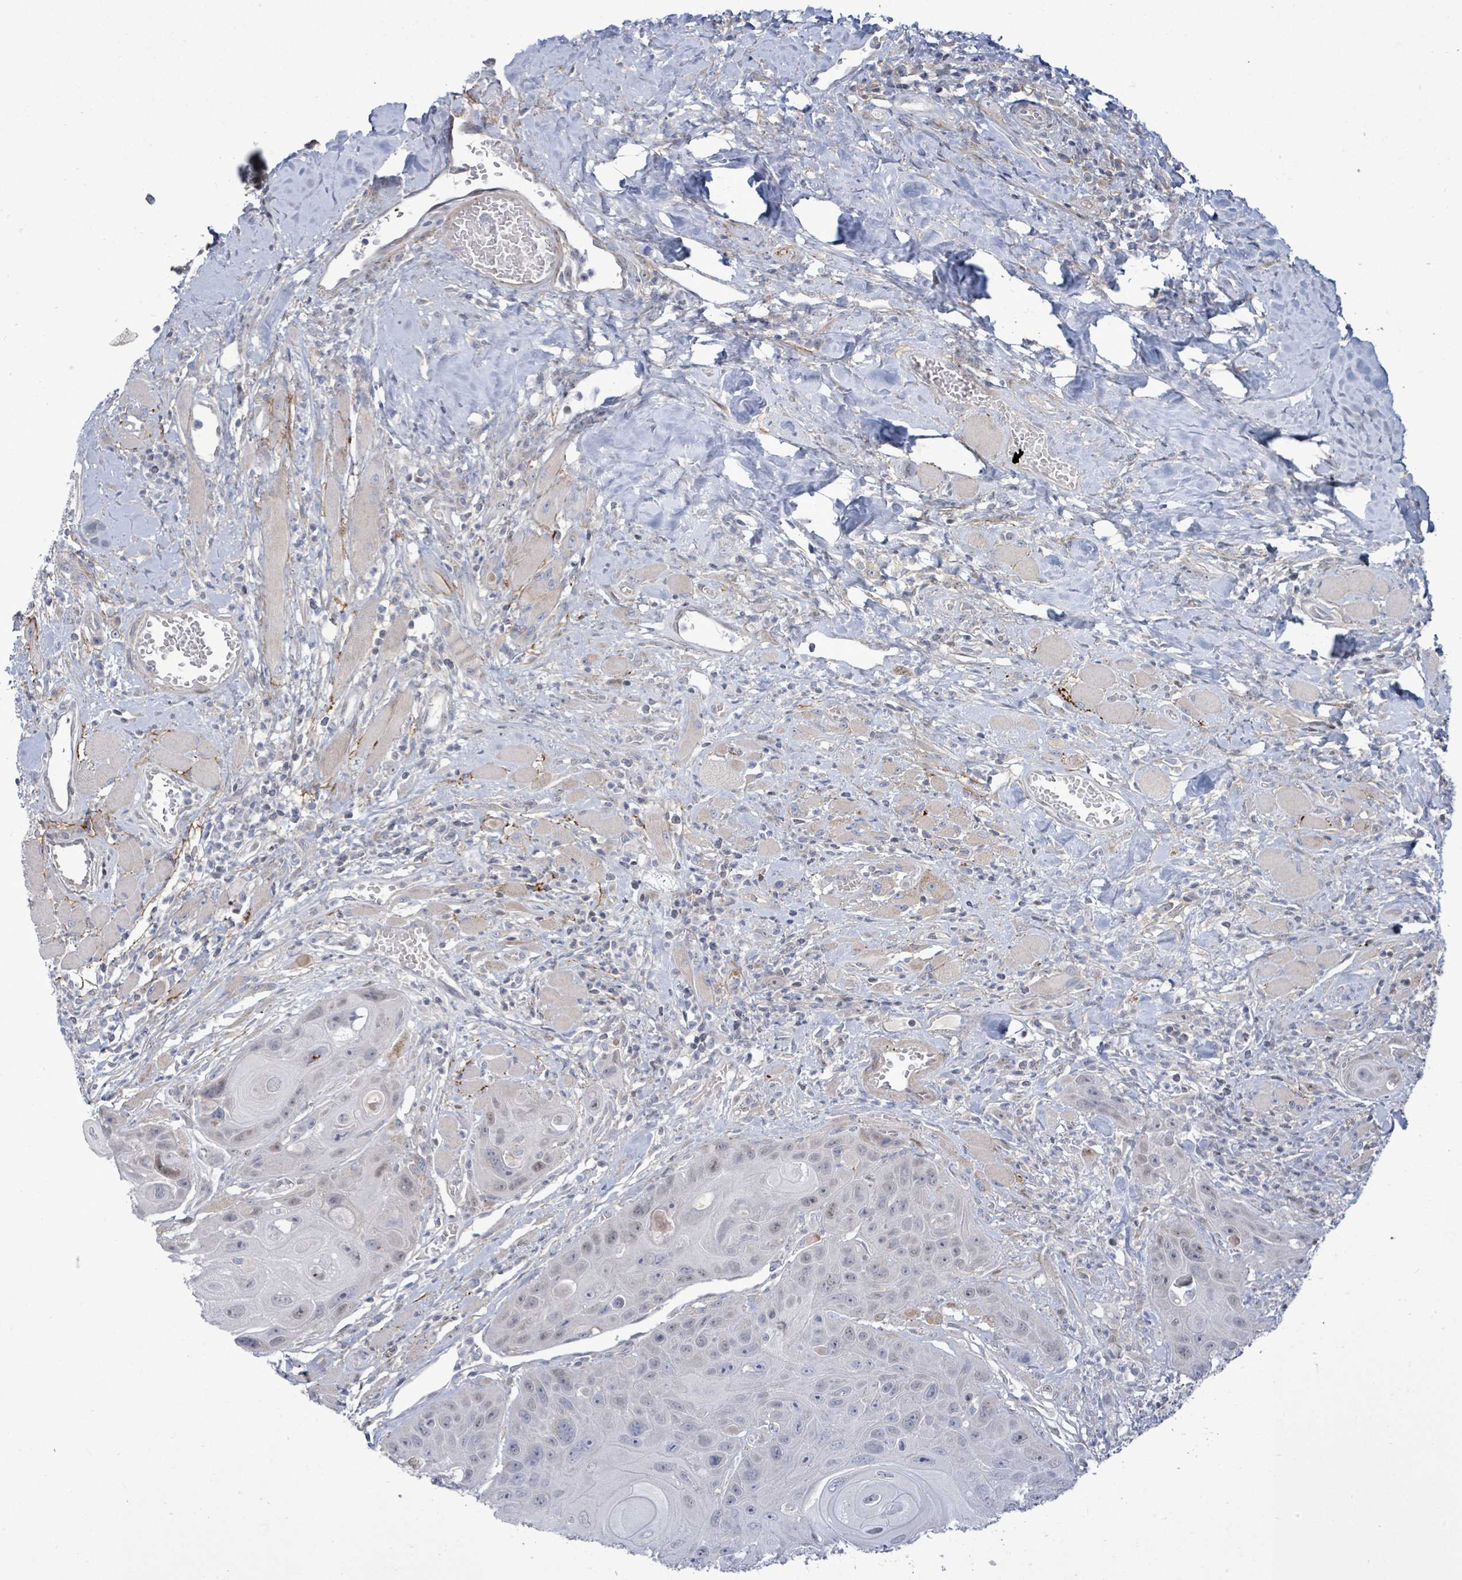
{"staining": {"intensity": "weak", "quantity": "<25%", "location": "nuclear"}, "tissue": "head and neck cancer", "cell_type": "Tumor cells", "image_type": "cancer", "snomed": [{"axis": "morphology", "description": "Squamous cell carcinoma, NOS"}, {"axis": "topography", "description": "Head-Neck"}], "caption": "This is an immunohistochemistry micrograph of head and neck cancer. There is no staining in tumor cells.", "gene": "ZFPM1", "patient": {"sex": "female", "age": 59}}